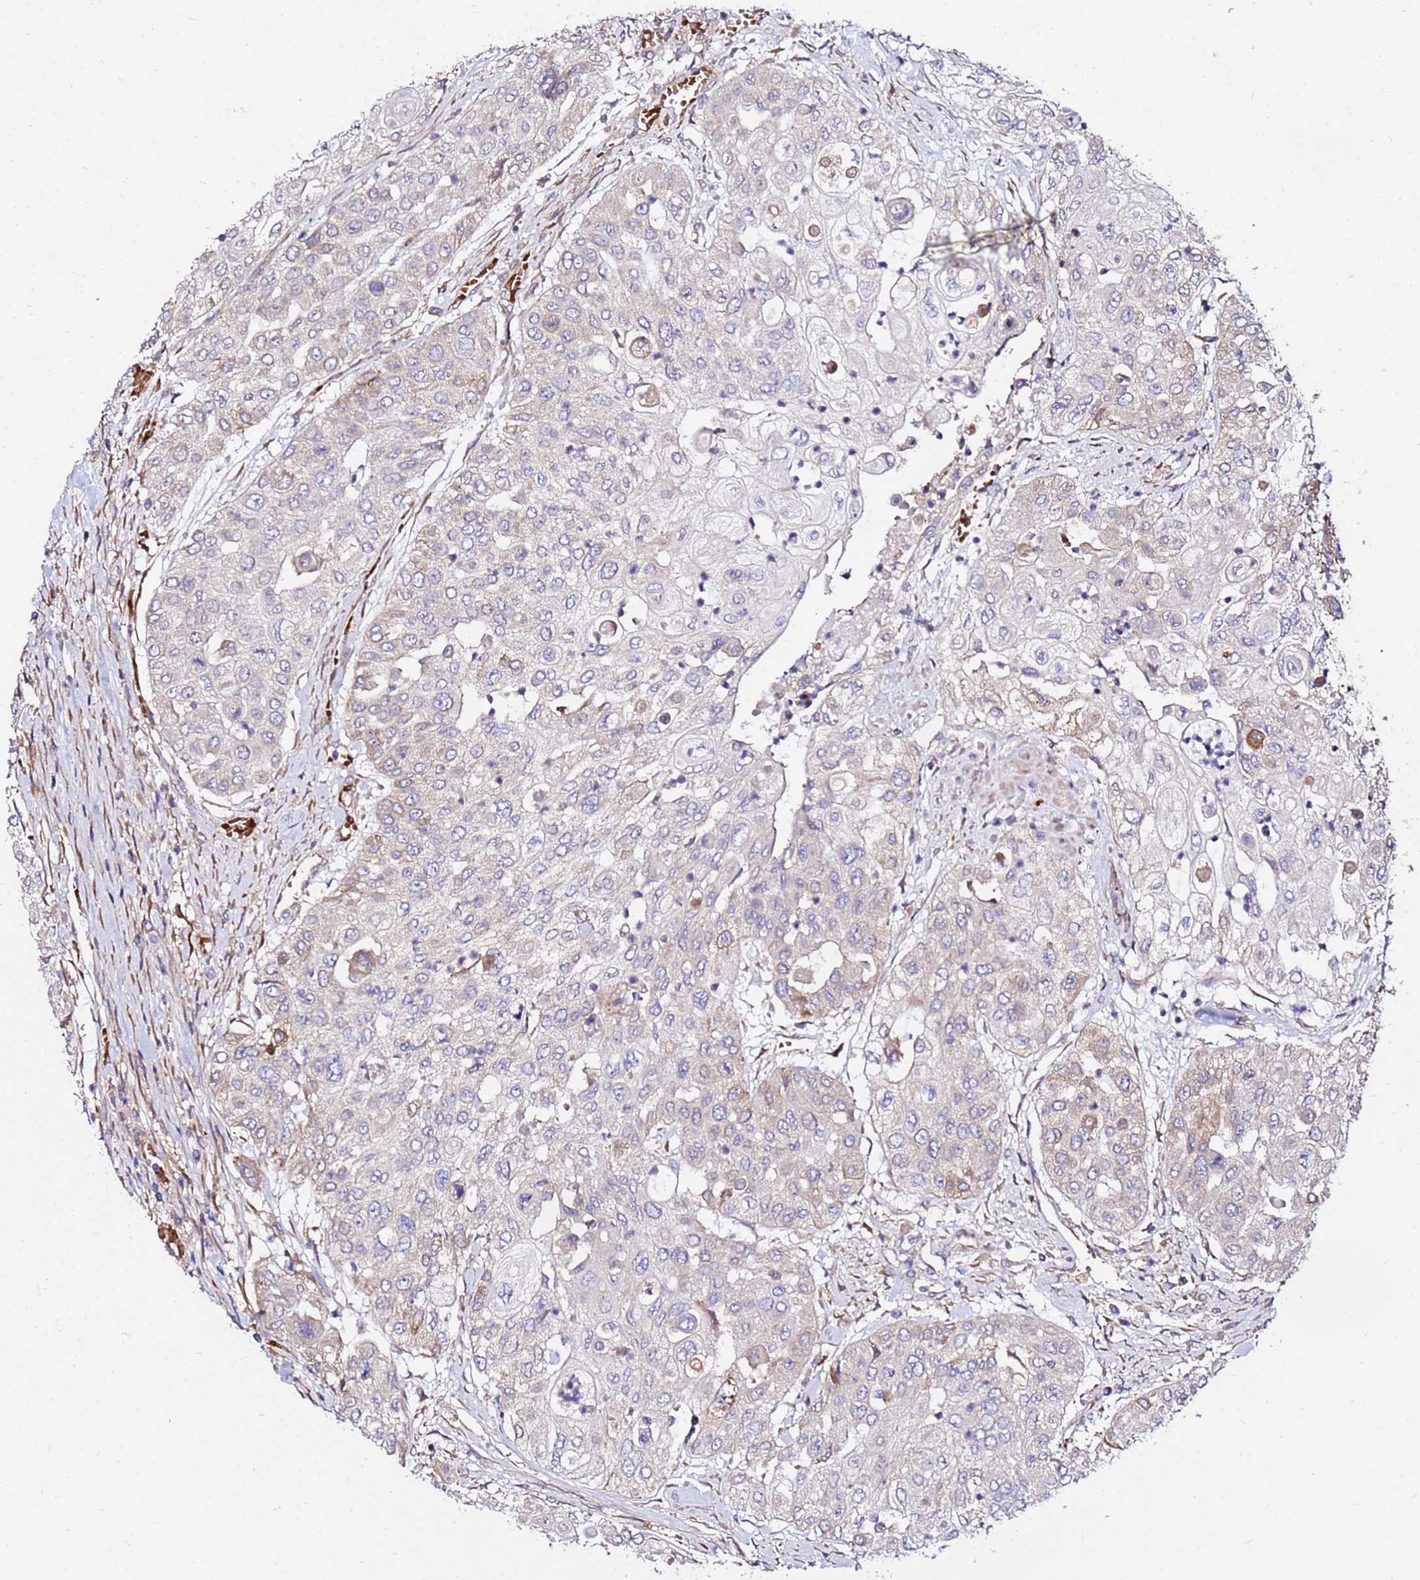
{"staining": {"intensity": "weak", "quantity": "<25%", "location": "cytoplasmic/membranous"}, "tissue": "urothelial cancer", "cell_type": "Tumor cells", "image_type": "cancer", "snomed": [{"axis": "morphology", "description": "Urothelial carcinoma, High grade"}, {"axis": "topography", "description": "Urinary bladder"}], "caption": "Urothelial cancer was stained to show a protein in brown. There is no significant positivity in tumor cells. (DAB IHC with hematoxylin counter stain).", "gene": "WWC2", "patient": {"sex": "female", "age": 79}}